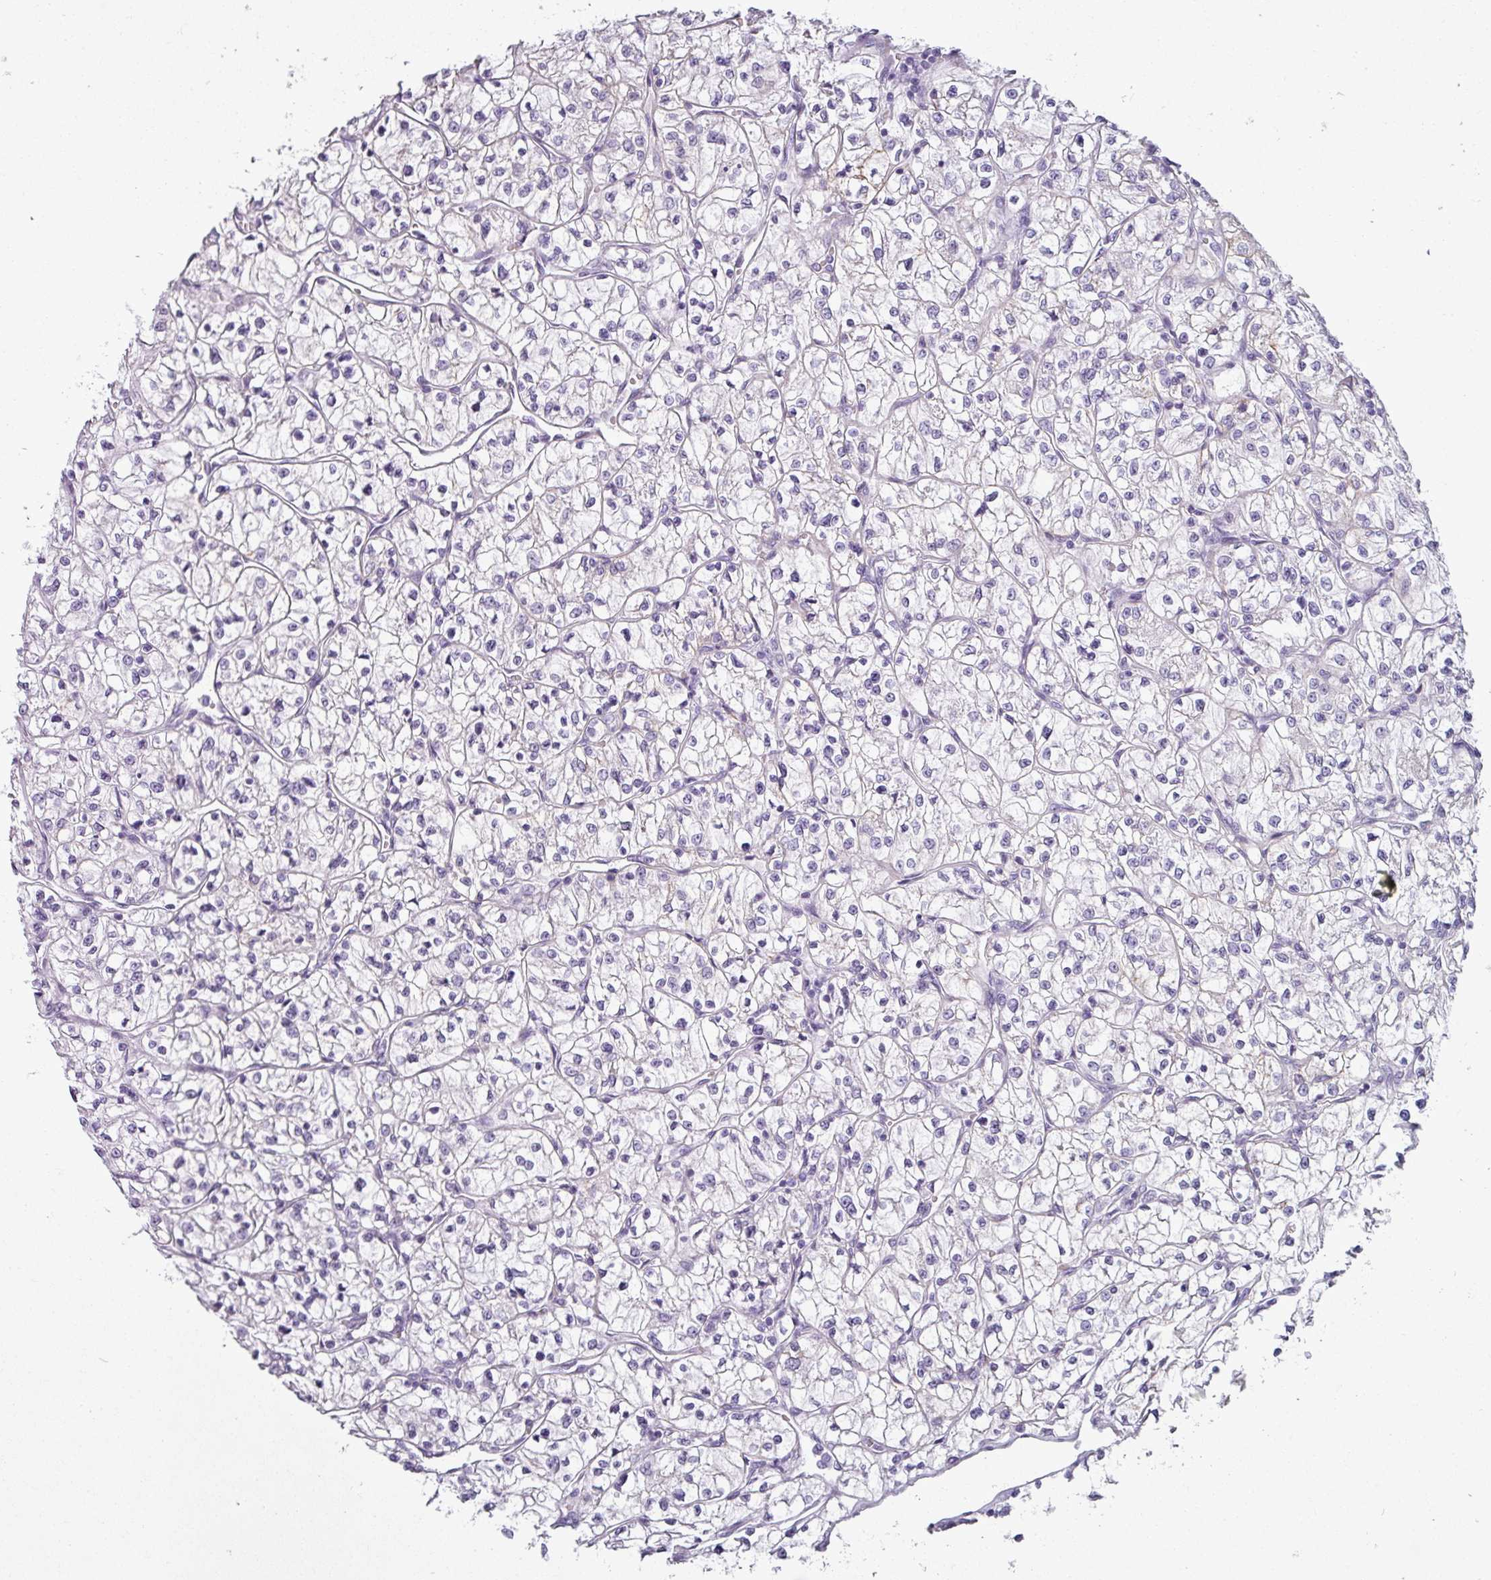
{"staining": {"intensity": "negative", "quantity": "none", "location": "none"}, "tissue": "renal cancer", "cell_type": "Tumor cells", "image_type": "cancer", "snomed": [{"axis": "morphology", "description": "Adenocarcinoma, NOS"}, {"axis": "topography", "description": "Kidney"}], "caption": "Tumor cells show no significant protein positivity in renal adenocarcinoma.", "gene": "CDH16", "patient": {"sex": "female", "age": 64}}